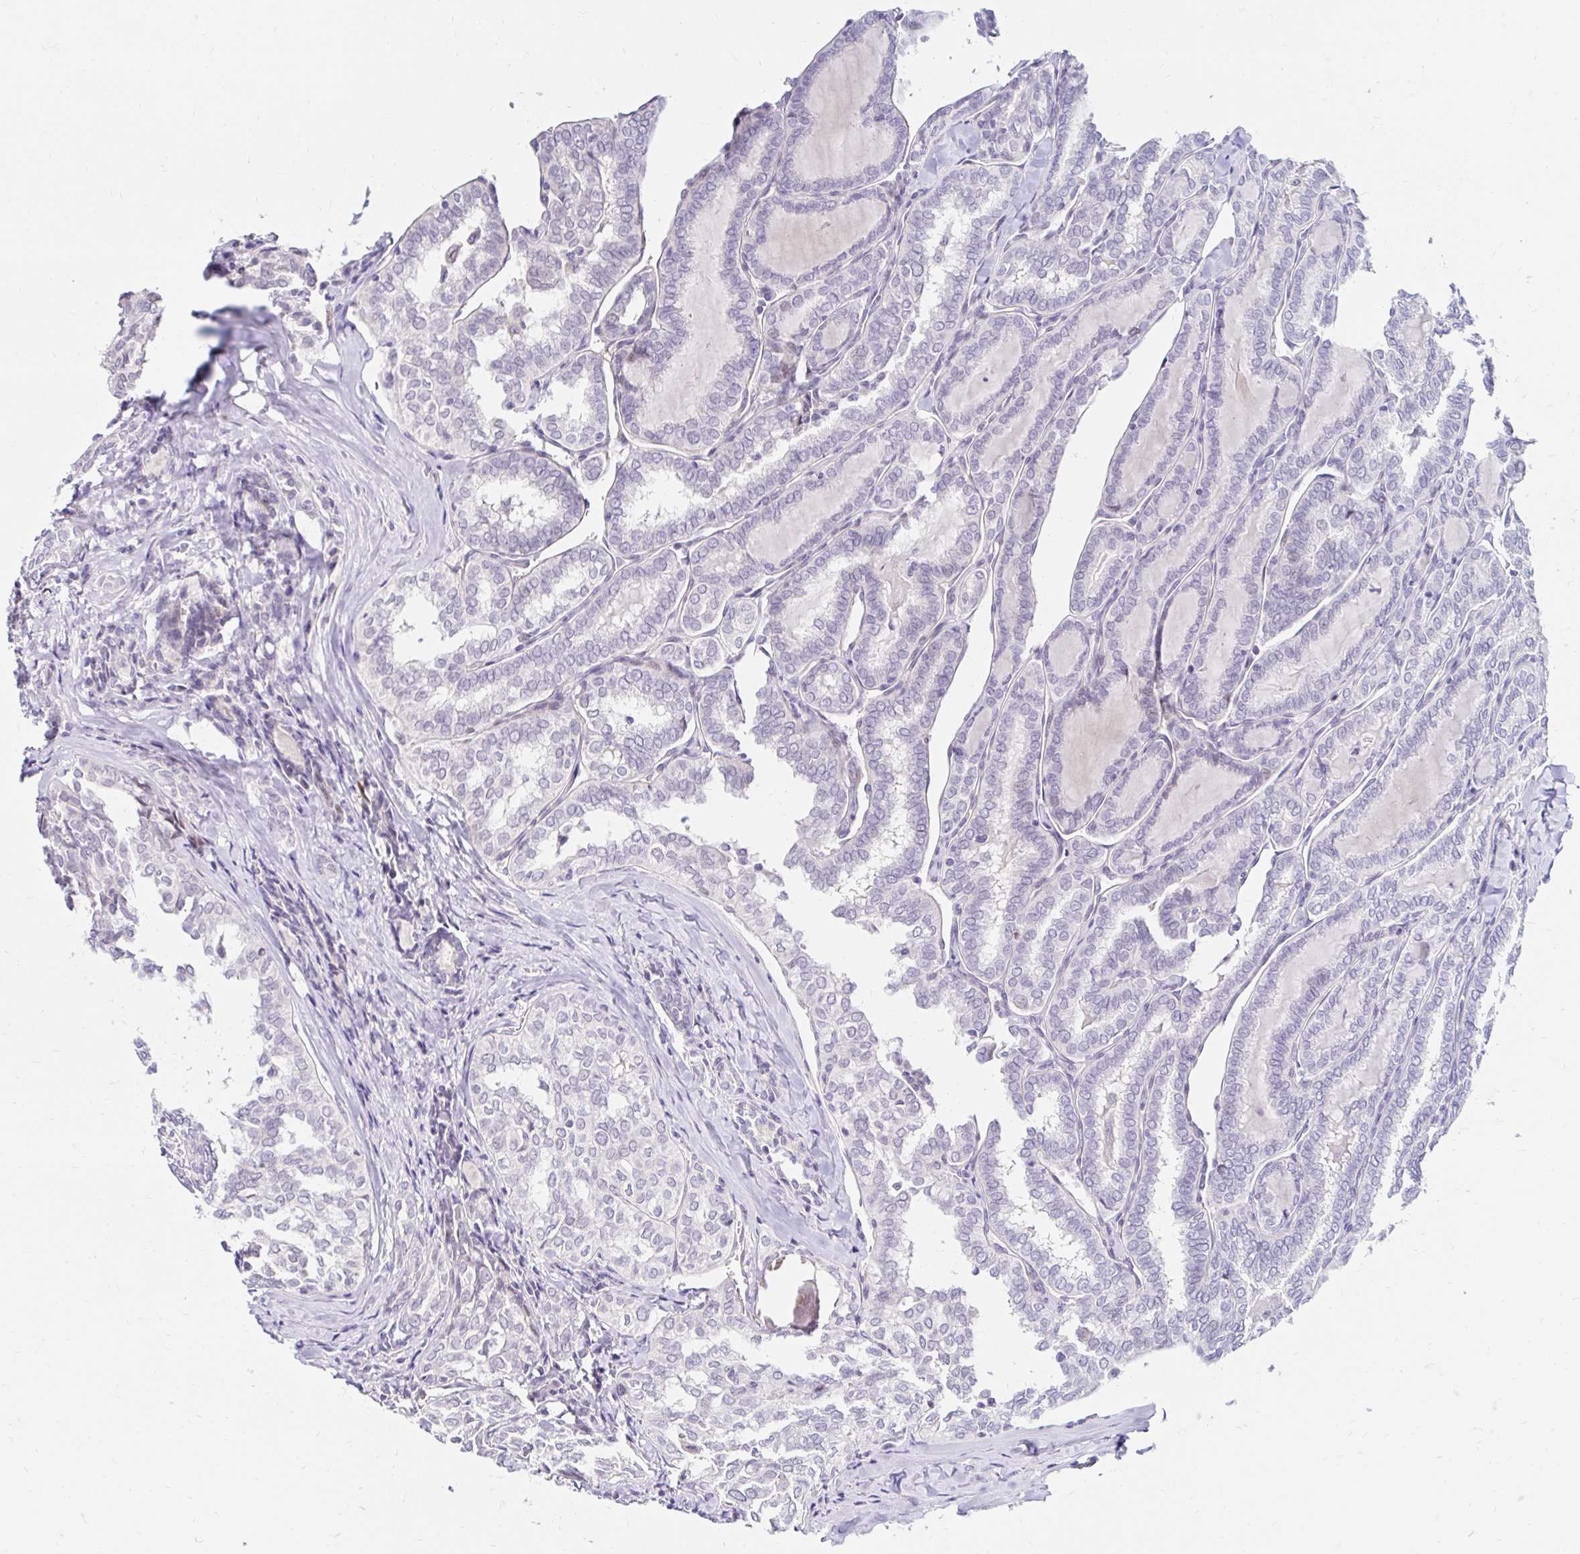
{"staining": {"intensity": "negative", "quantity": "none", "location": "none"}, "tissue": "thyroid cancer", "cell_type": "Tumor cells", "image_type": "cancer", "snomed": [{"axis": "morphology", "description": "Papillary adenocarcinoma, NOS"}, {"axis": "topography", "description": "Thyroid gland"}], "caption": "IHC of human thyroid cancer shows no positivity in tumor cells. Brightfield microscopy of immunohistochemistry stained with DAB (3,3'-diaminobenzidine) (brown) and hematoxylin (blue), captured at high magnification.", "gene": "GUCY1A1", "patient": {"sex": "female", "age": 30}}